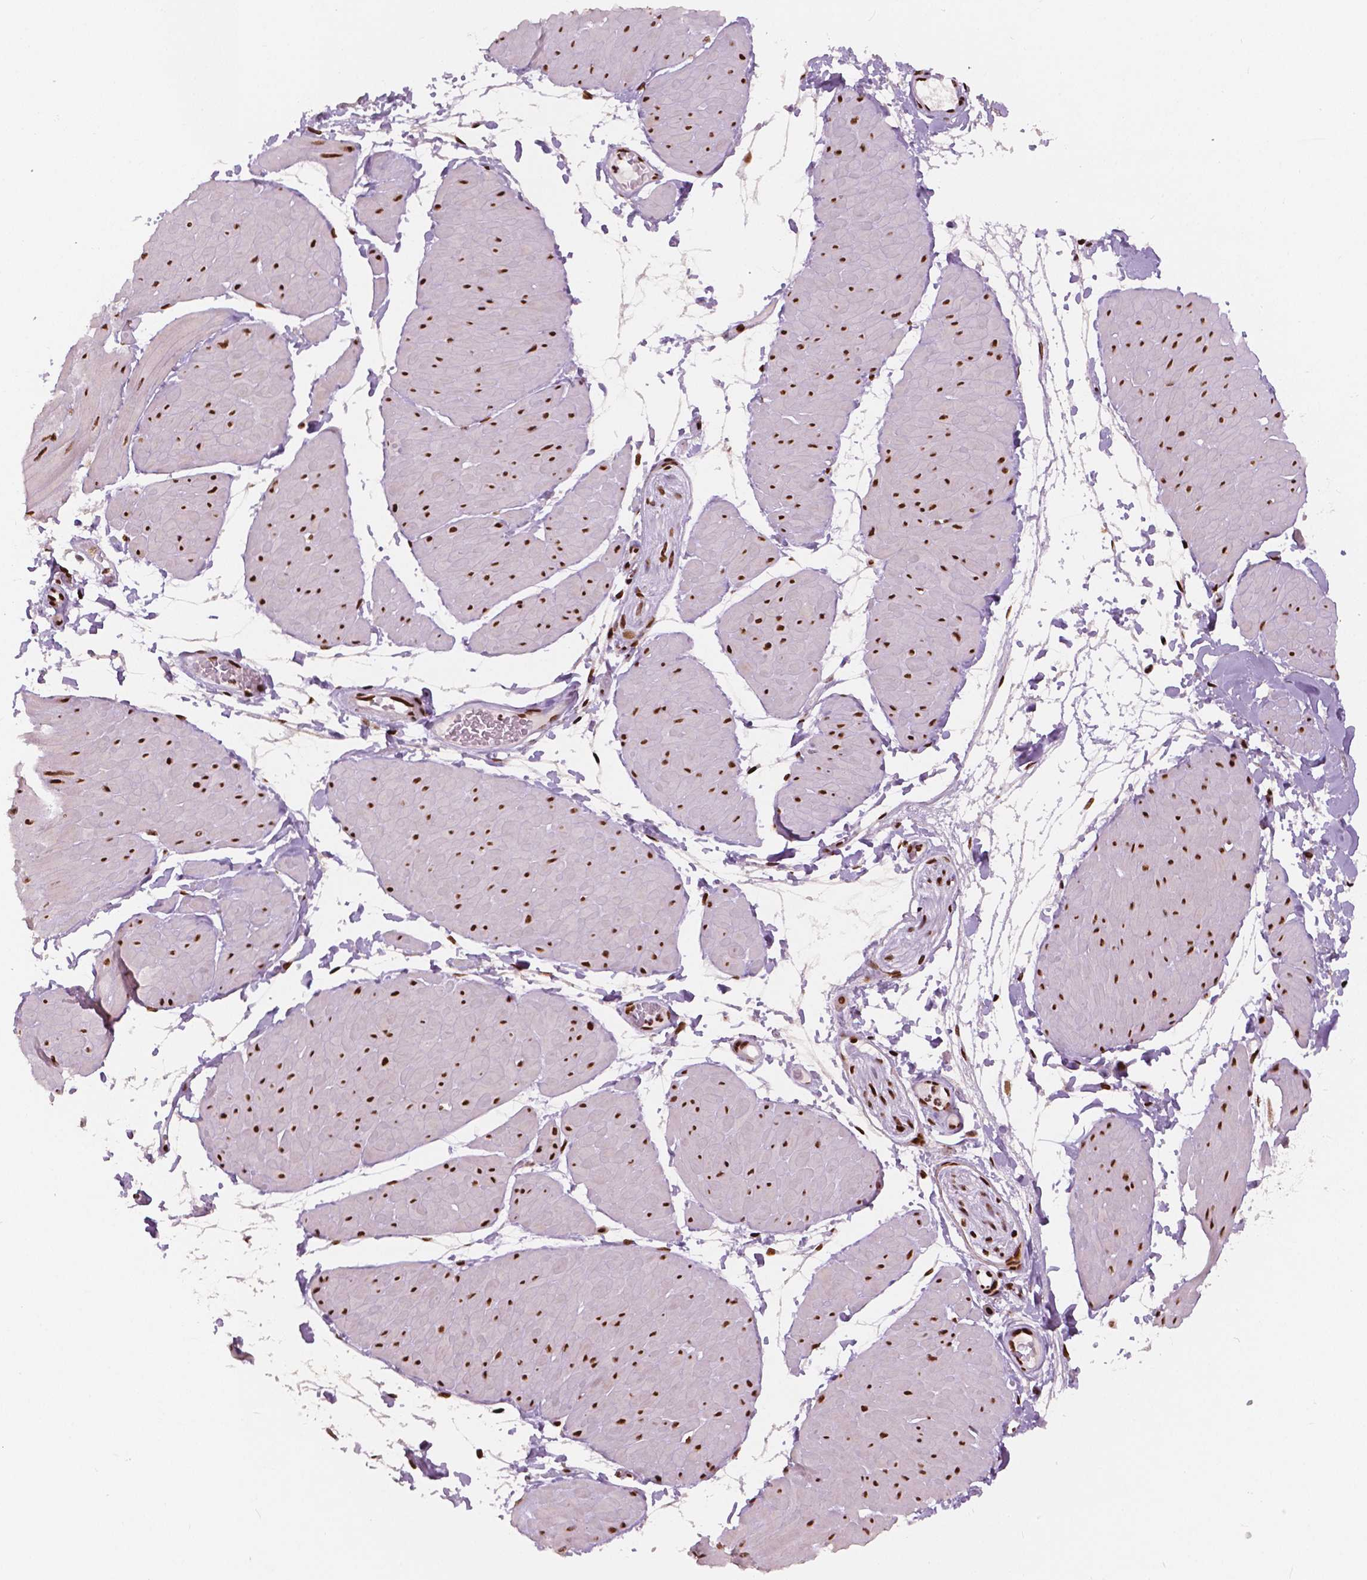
{"staining": {"intensity": "negative", "quantity": "none", "location": "none"}, "tissue": "adipose tissue", "cell_type": "Adipocytes", "image_type": "normal", "snomed": [{"axis": "morphology", "description": "Normal tissue, NOS"}, {"axis": "topography", "description": "Smooth muscle"}, {"axis": "topography", "description": "Peripheral nerve tissue"}], "caption": "Immunohistochemistry histopathology image of unremarkable adipose tissue: human adipose tissue stained with DAB shows no significant protein expression in adipocytes.", "gene": "BRD4", "patient": {"sex": "male", "age": 58}}